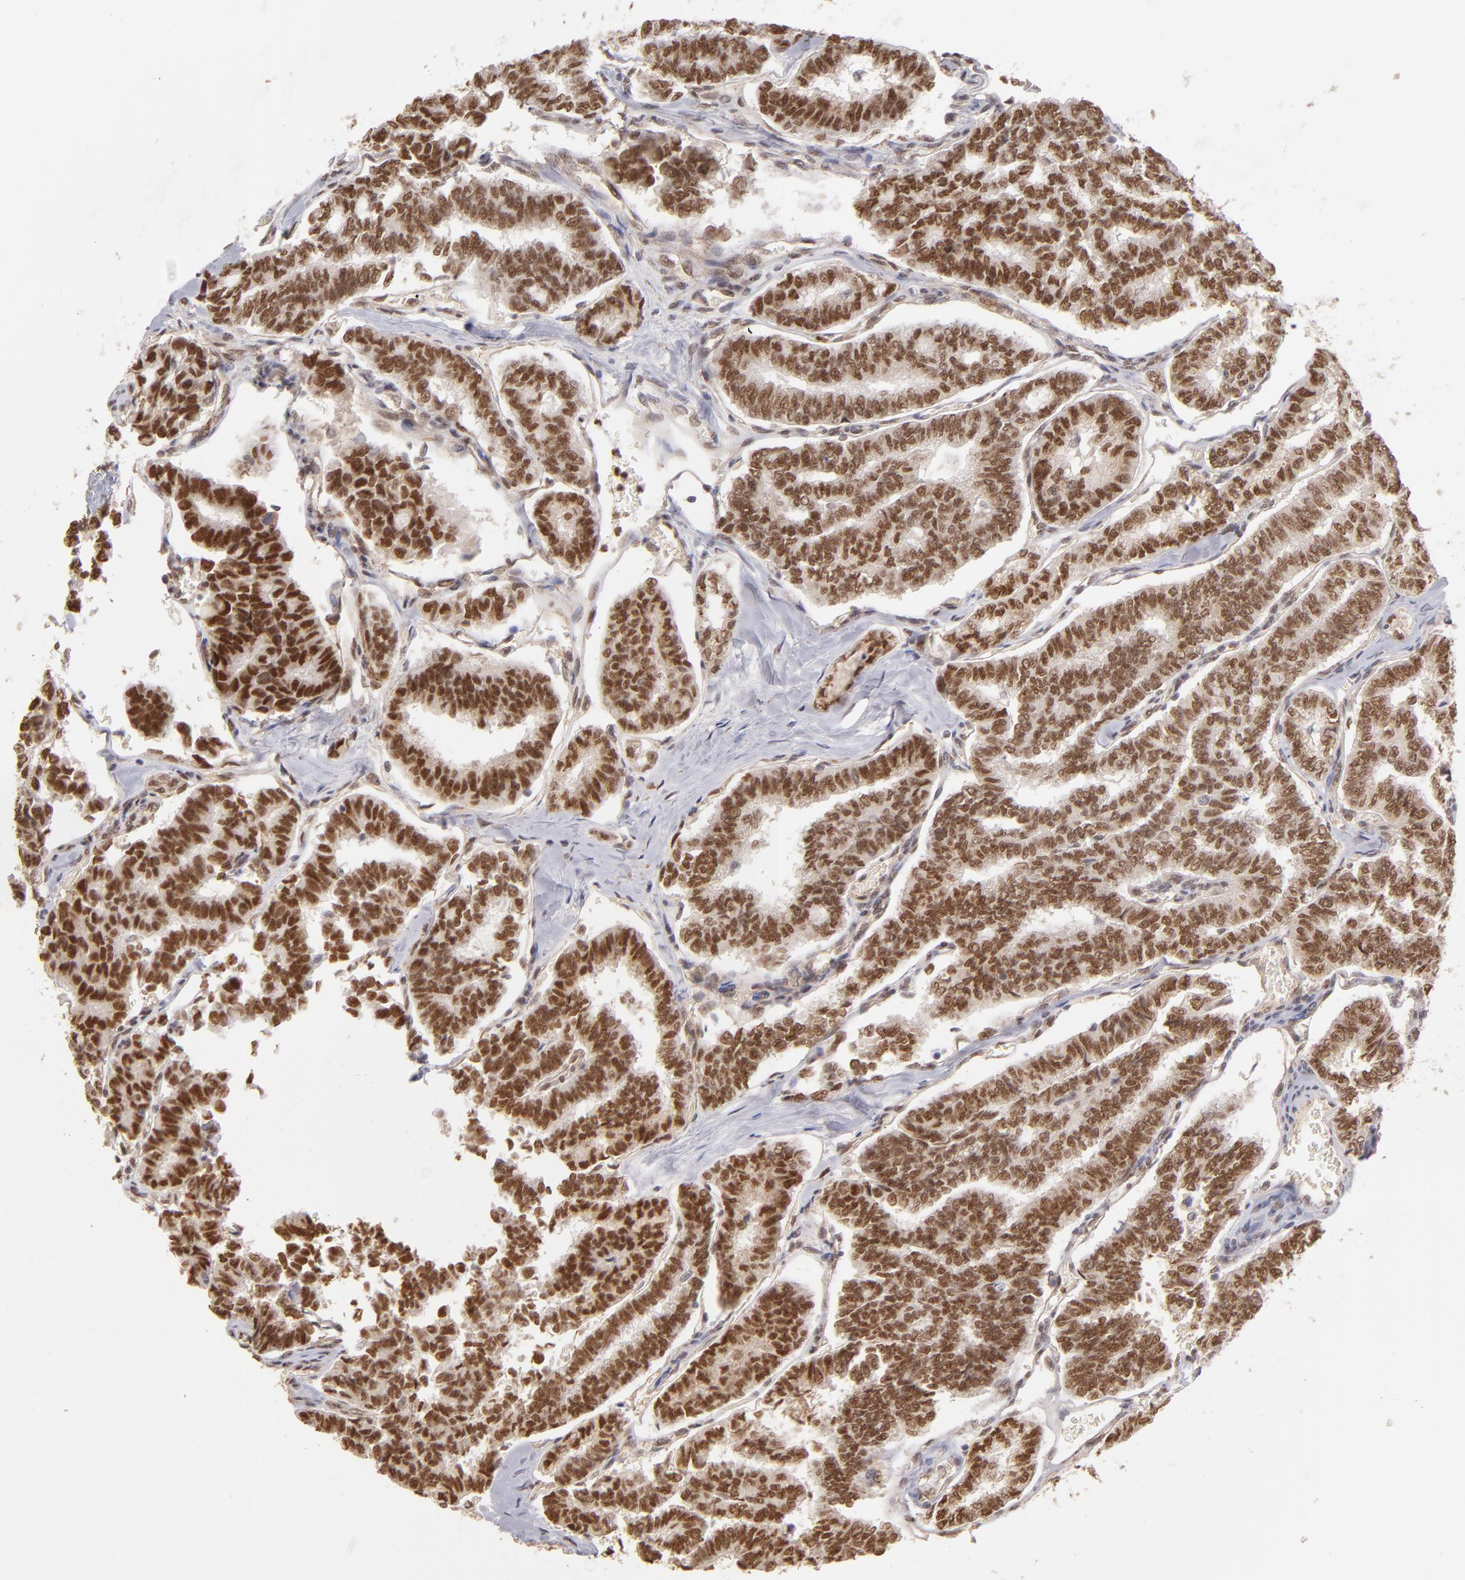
{"staining": {"intensity": "strong", "quantity": ">75%", "location": "cytoplasmic/membranous,nuclear"}, "tissue": "thyroid cancer", "cell_type": "Tumor cells", "image_type": "cancer", "snomed": [{"axis": "morphology", "description": "Papillary adenocarcinoma, NOS"}, {"axis": "topography", "description": "Thyroid gland"}], "caption": "Immunohistochemical staining of papillary adenocarcinoma (thyroid) reveals strong cytoplasmic/membranous and nuclear protein expression in approximately >75% of tumor cells.", "gene": "NFE2", "patient": {"sex": "female", "age": 35}}